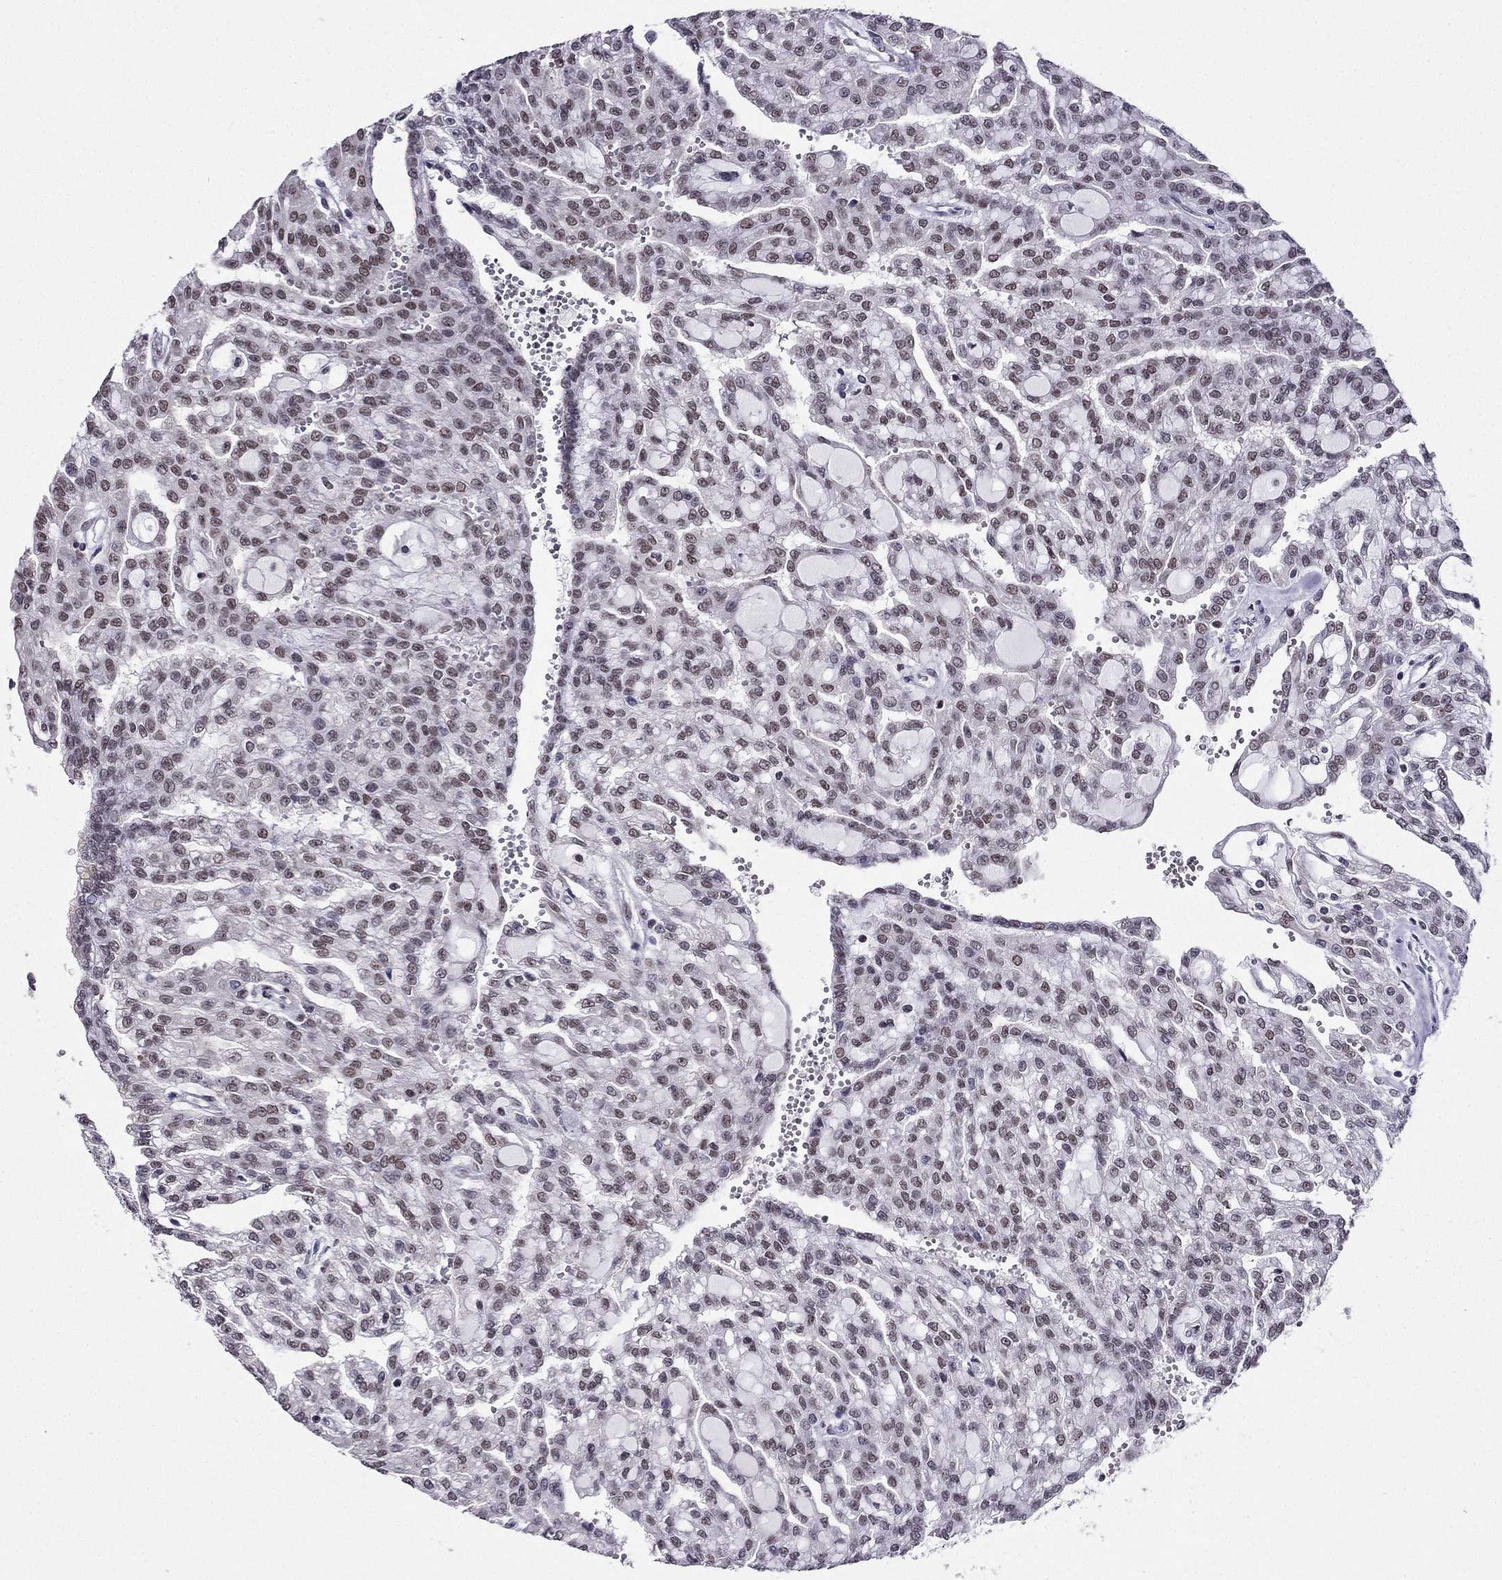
{"staining": {"intensity": "weak", "quantity": "25%-75%", "location": "nuclear"}, "tissue": "renal cancer", "cell_type": "Tumor cells", "image_type": "cancer", "snomed": [{"axis": "morphology", "description": "Adenocarcinoma, NOS"}, {"axis": "topography", "description": "Kidney"}], "caption": "Weak nuclear staining for a protein is identified in about 25%-75% of tumor cells of renal adenocarcinoma using immunohistochemistry.", "gene": "ZNF420", "patient": {"sex": "male", "age": 63}}